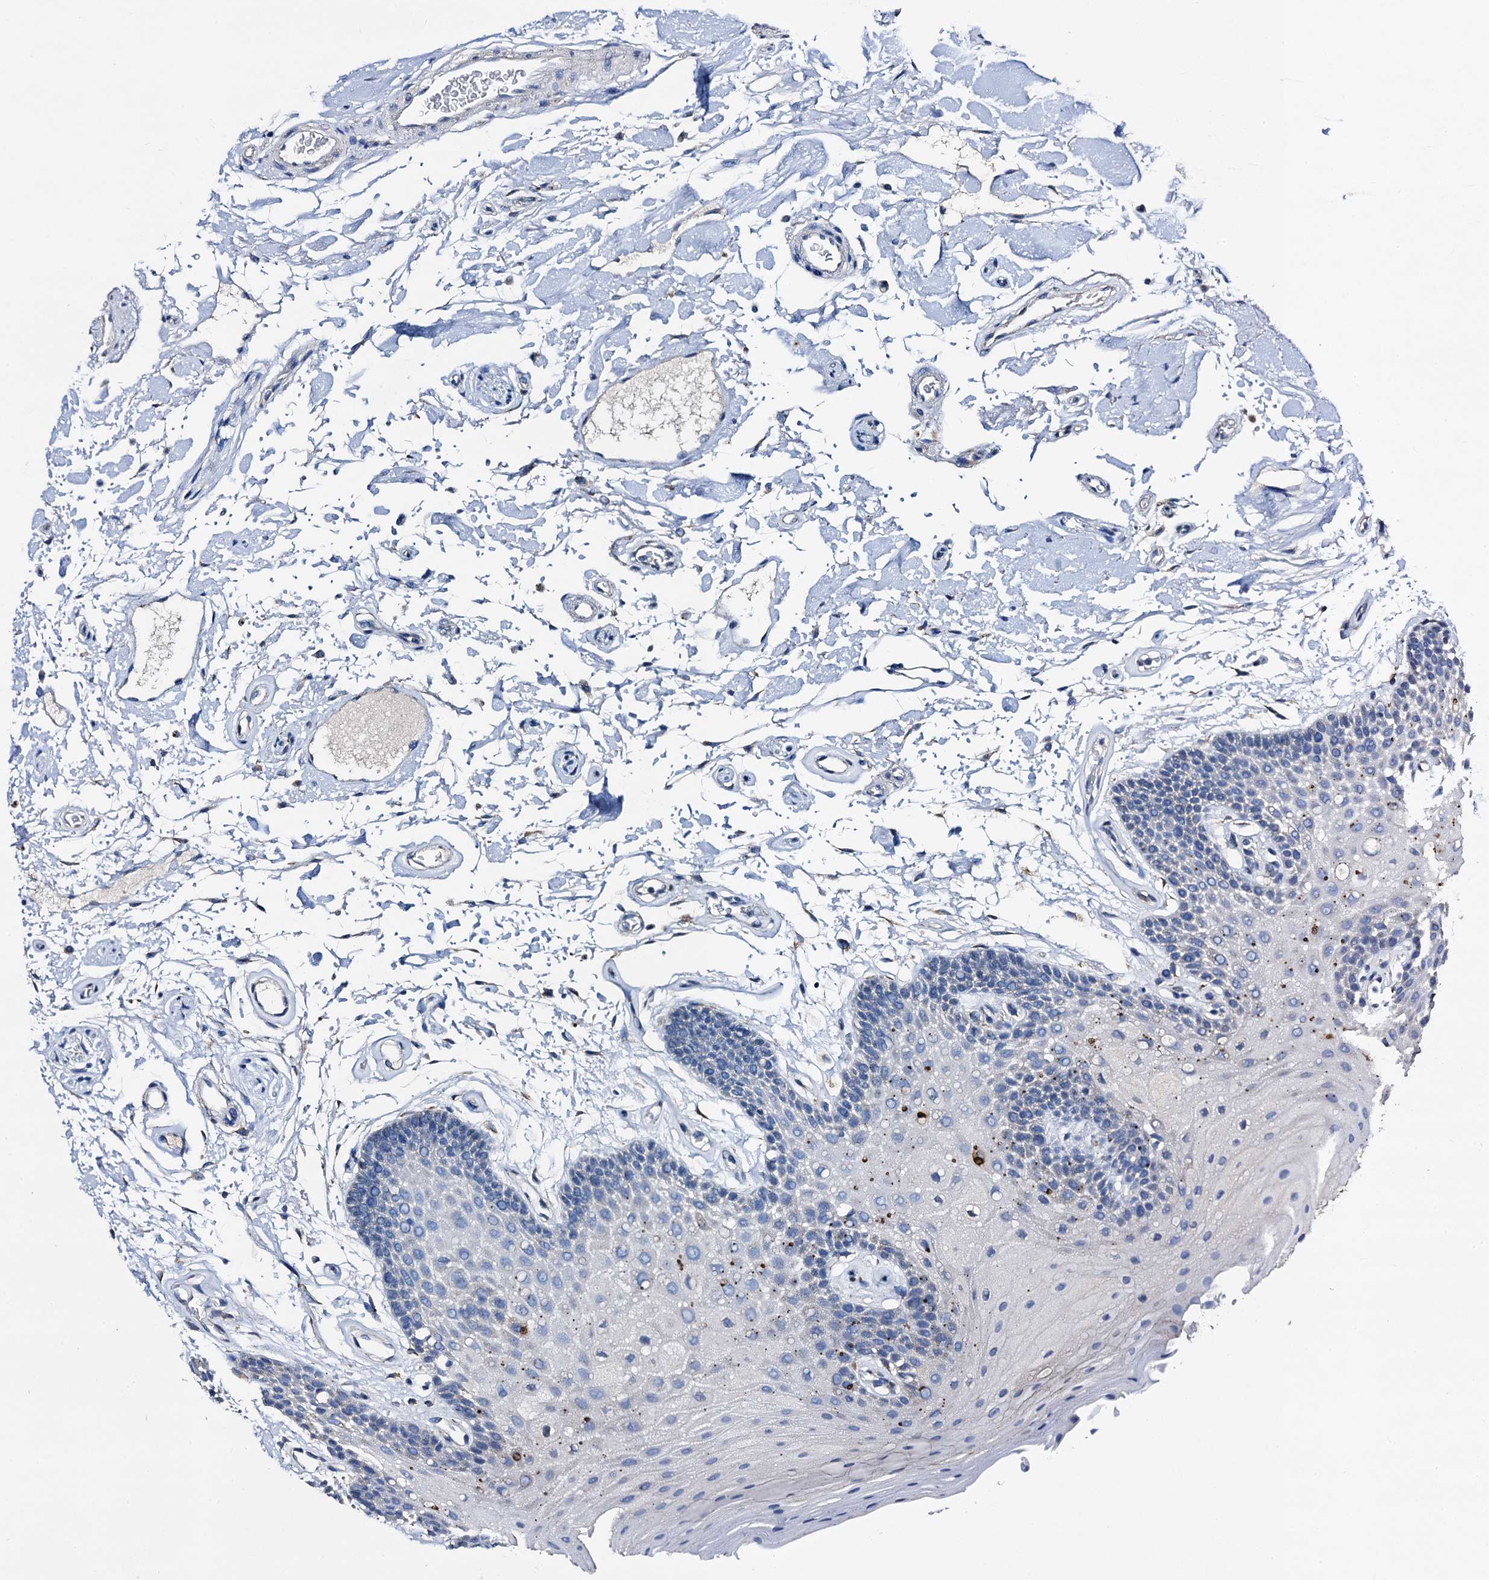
{"staining": {"intensity": "negative", "quantity": "none", "location": "none"}, "tissue": "oral mucosa", "cell_type": "Squamous epithelial cells", "image_type": "normal", "snomed": [{"axis": "morphology", "description": "Normal tissue, NOS"}, {"axis": "topography", "description": "Oral tissue"}], "caption": "DAB immunohistochemical staining of benign oral mucosa displays no significant staining in squamous epithelial cells.", "gene": "FREM3", "patient": {"sex": "male", "age": 62}}